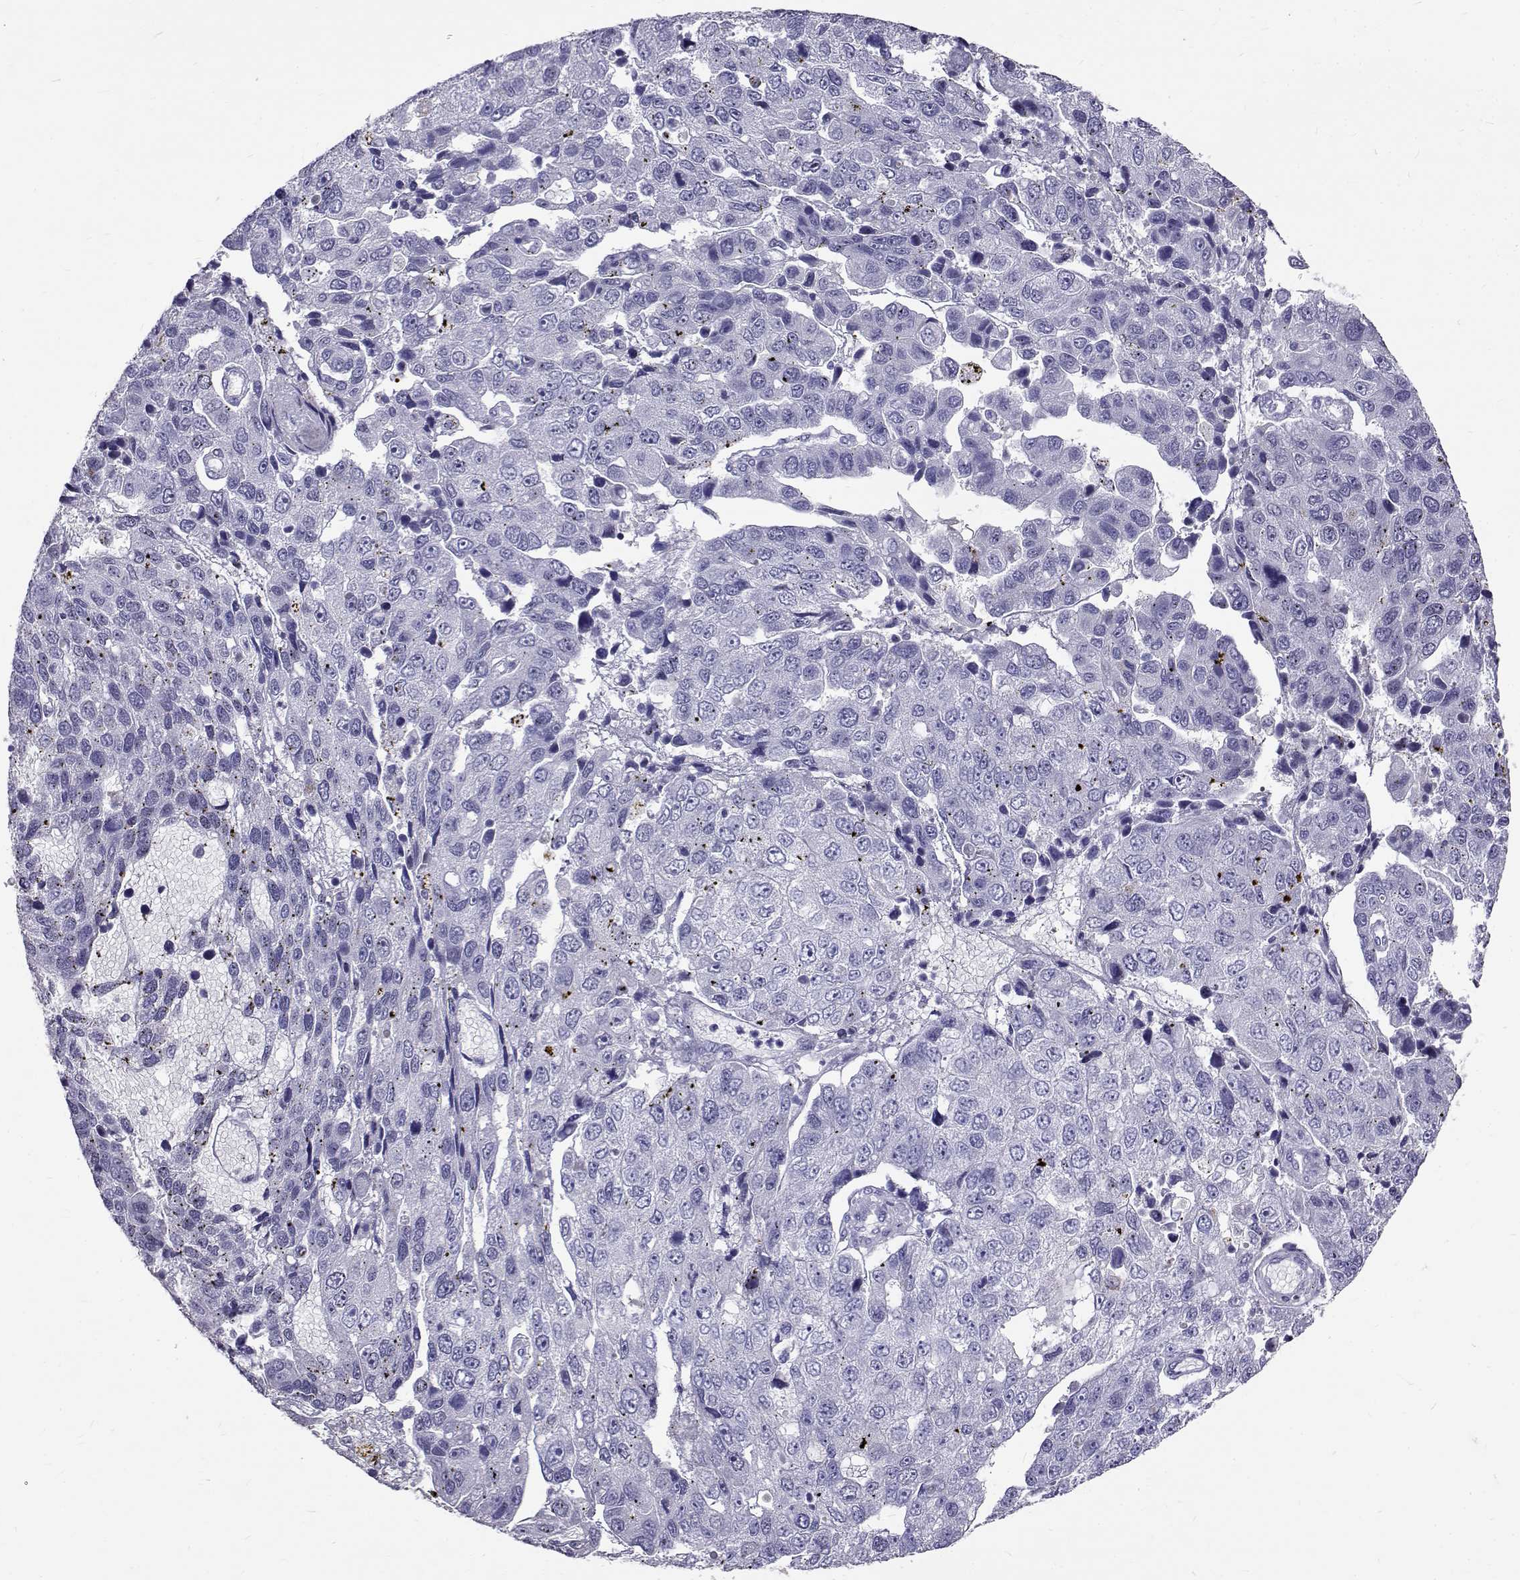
{"staining": {"intensity": "negative", "quantity": "none", "location": "none"}, "tissue": "pancreatic cancer", "cell_type": "Tumor cells", "image_type": "cancer", "snomed": [{"axis": "morphology", "description": "Adenocarcinoma, NOS"}, {"axis": "topography", "description": "Pancreas"}], "caption": "Immunohistochemistry micrograph of adenocarcinoma (pancreatic) stained for a protein (brown), which shows no positivity in tumor cells. (Brightfield microscopy of DAB immunohistochemistry at high magnification).", "gene": "IGSF1", "patient": {"sex": "female", "age": 61}}